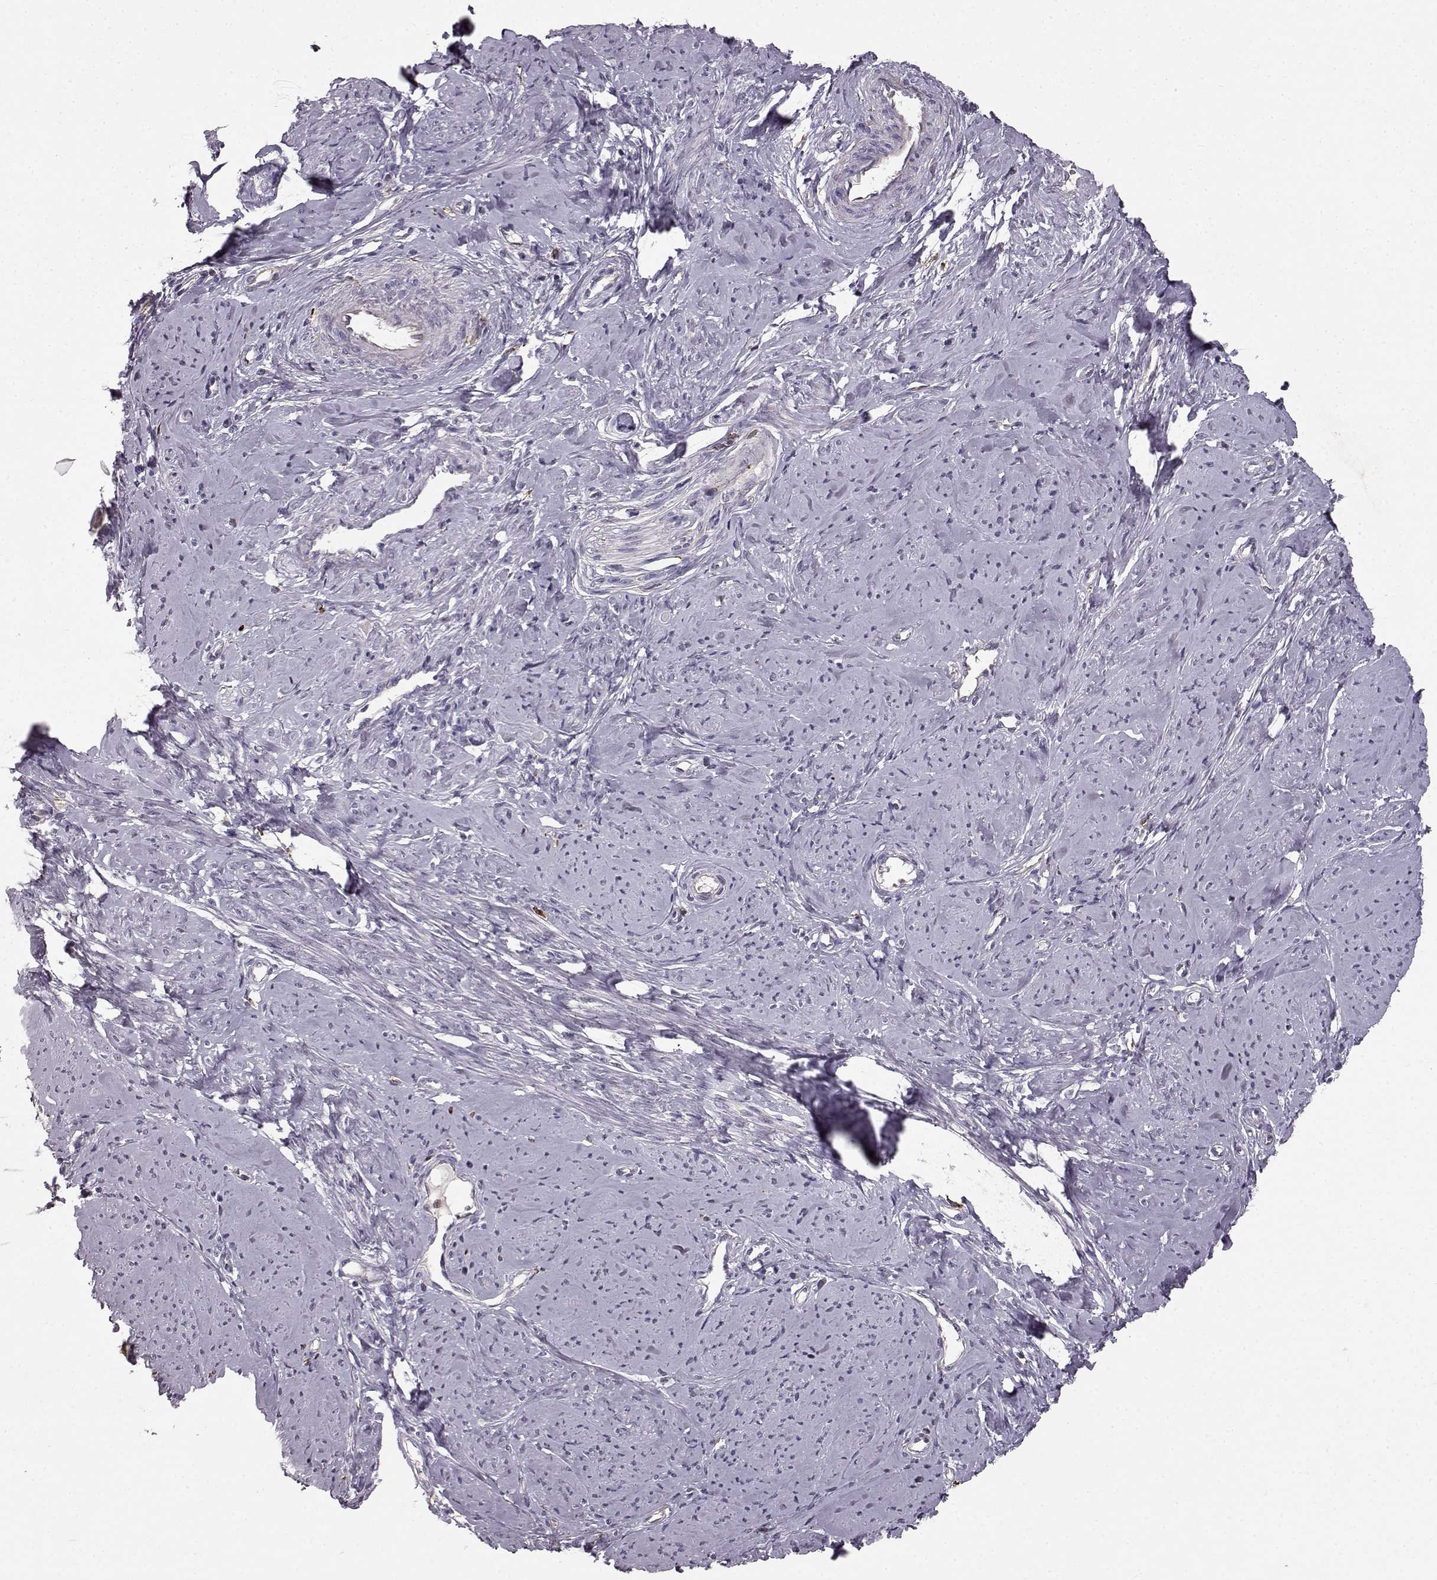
{"staining": {"intensity": "weak", "quantity": "<25%", "location": "cytoplasmic/membranous"}, "tissue": "smooth muscle", "cell_type": "Smooth muscle cells", "image_type": "normal", "snomed": [{"axis": "morphology", "description": "Normal tissue, NOS"}, {"axis": "topography", "description": "Smooth muscle"}], "caption": "Immunohistochemistry (IHC) photomicrograph of unremarkable smooth muscle stained for a protein (brown), which reveals no positivity in smooth muscle cells.", "gene": "CCNF", "patient": {"sex": "female", "age": 48}}